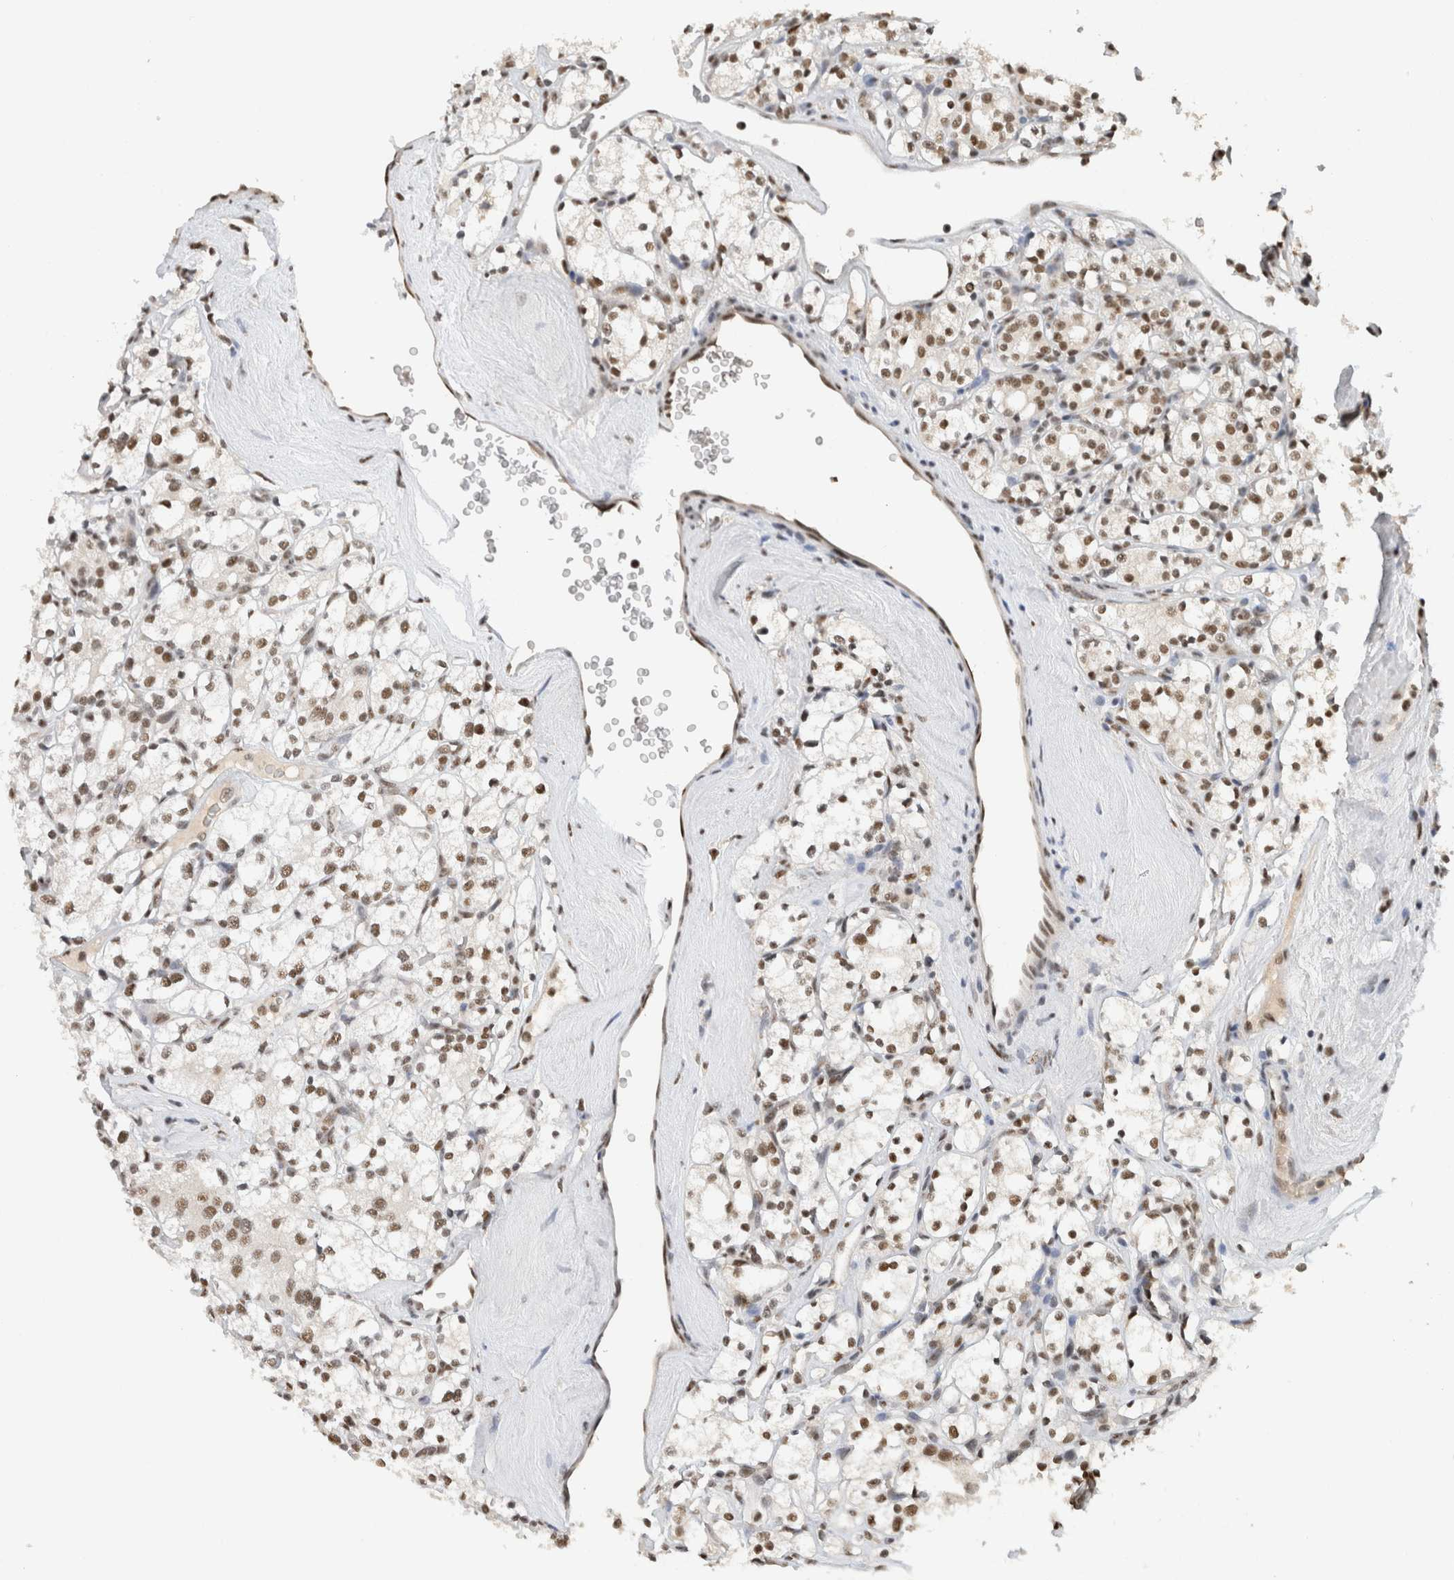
{"staining": {"intensity": "moderate", "quantity": ">75%", "location": "nuclear"}, "tissue": "renal cancer", "cell_type": "Tumor cells", "image_type": "cancer", "snomed": [{"axis": "morphology", "description": "Adenocarcinoma, NOS"}, {"axis": "topography", "description": "Kidney"}], "caption": "Protein expression analysis of human renal adenocarcinoma reveals moderate nuclear staining in approximately >75% of tumor cells.", "gene": "DDX42", "patient": {"sex": "male", "age": 77}}